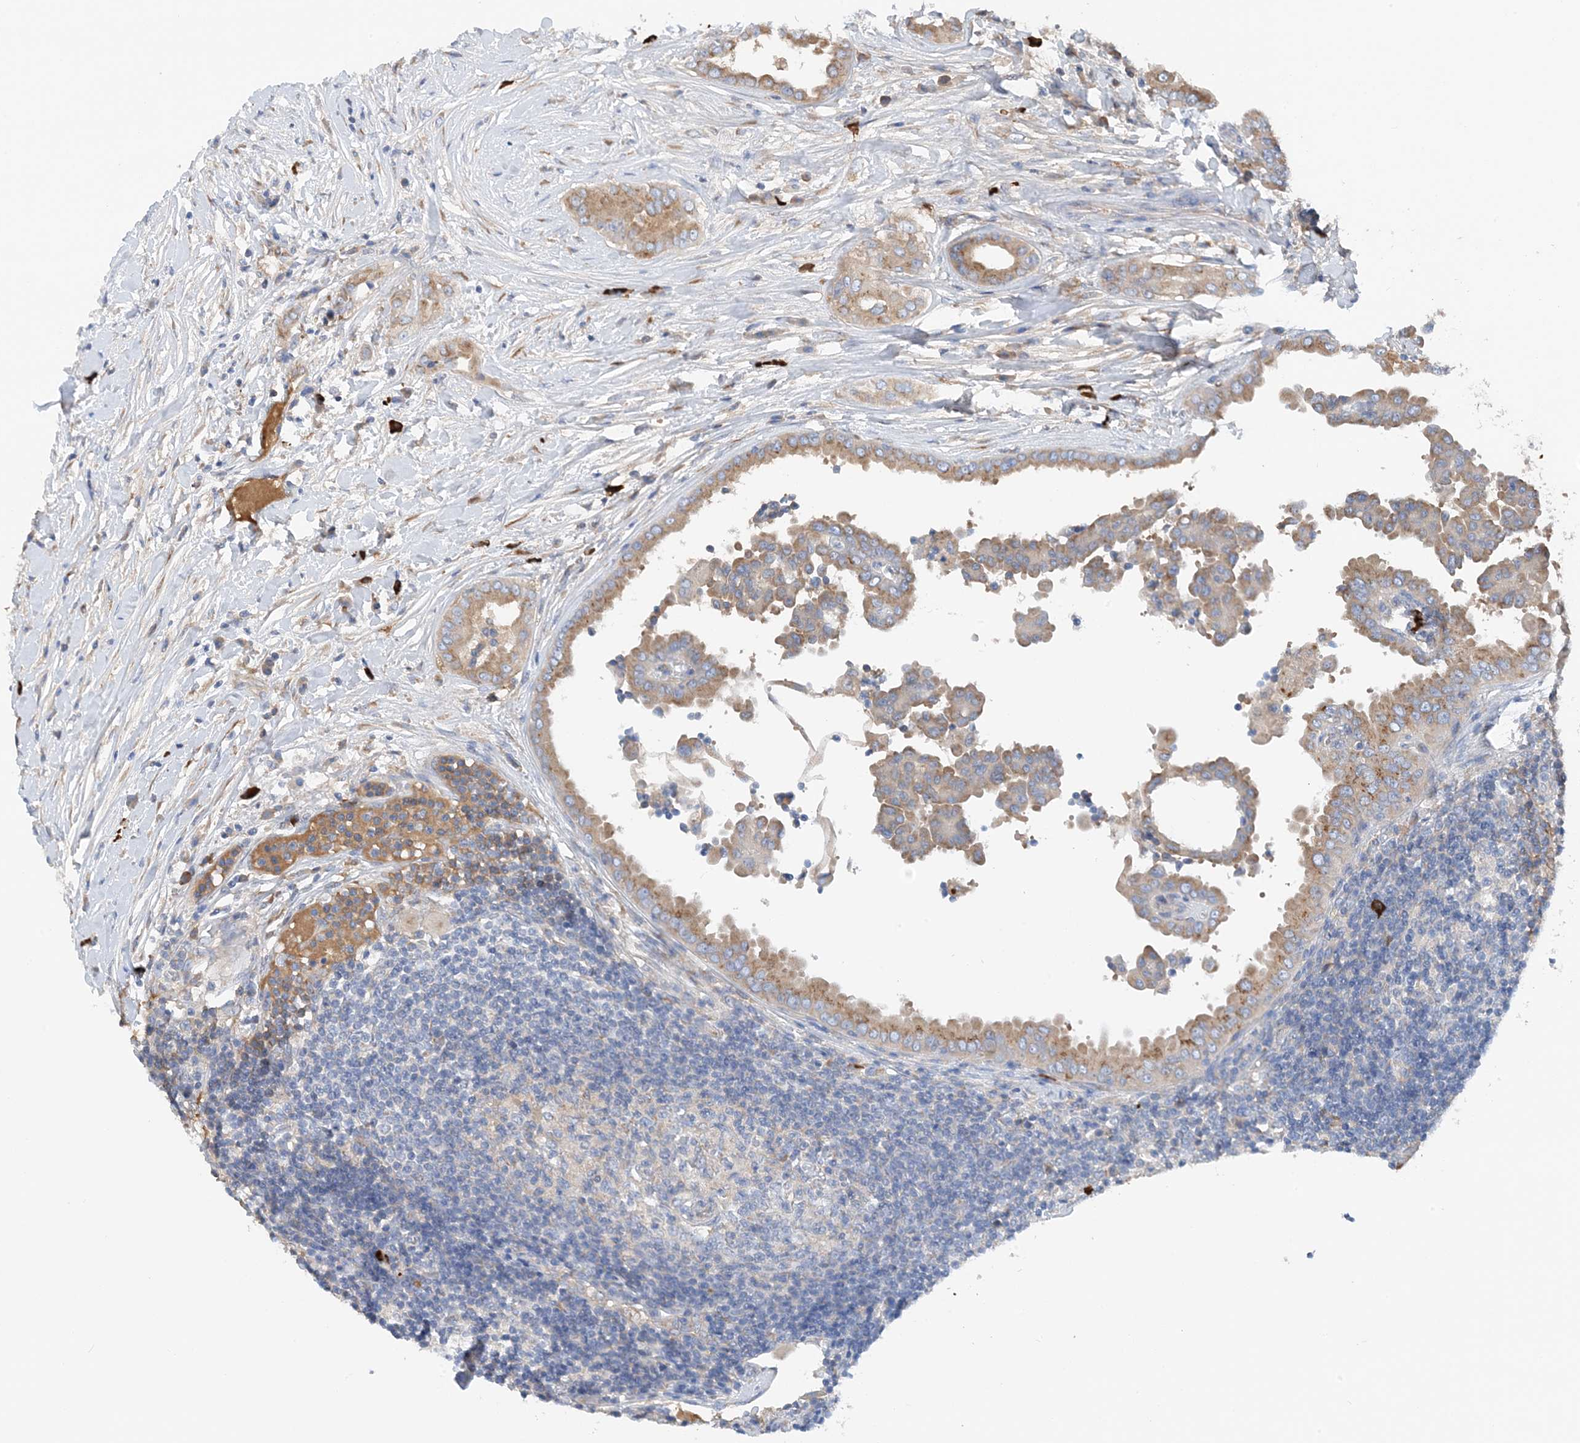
{"staining": {"intensity": "moderate", "quantity": ">75%", "location": "cytoplasmic/membranous"}, "tissue": "thyroid cancer", "cell_type": "Tumor cells", "image_type": "cancer", "snomed": [{"axis": "morphology", "description": "Papillary adenocarcinoma, NOS"}, {"axis": "topography", "description": "Thyroid gland"}], "caption": "Tumor cells display medium levels of moderate cytoplasmic/membranous expression in approximately >75% of cells in papillary adenocarcinoma (thyroid). (DAB IHC, brown staining for protein, blue staining for nuclei).", "gene": "SLC5A11", "patient": {"sex": "male", "age": 33}}